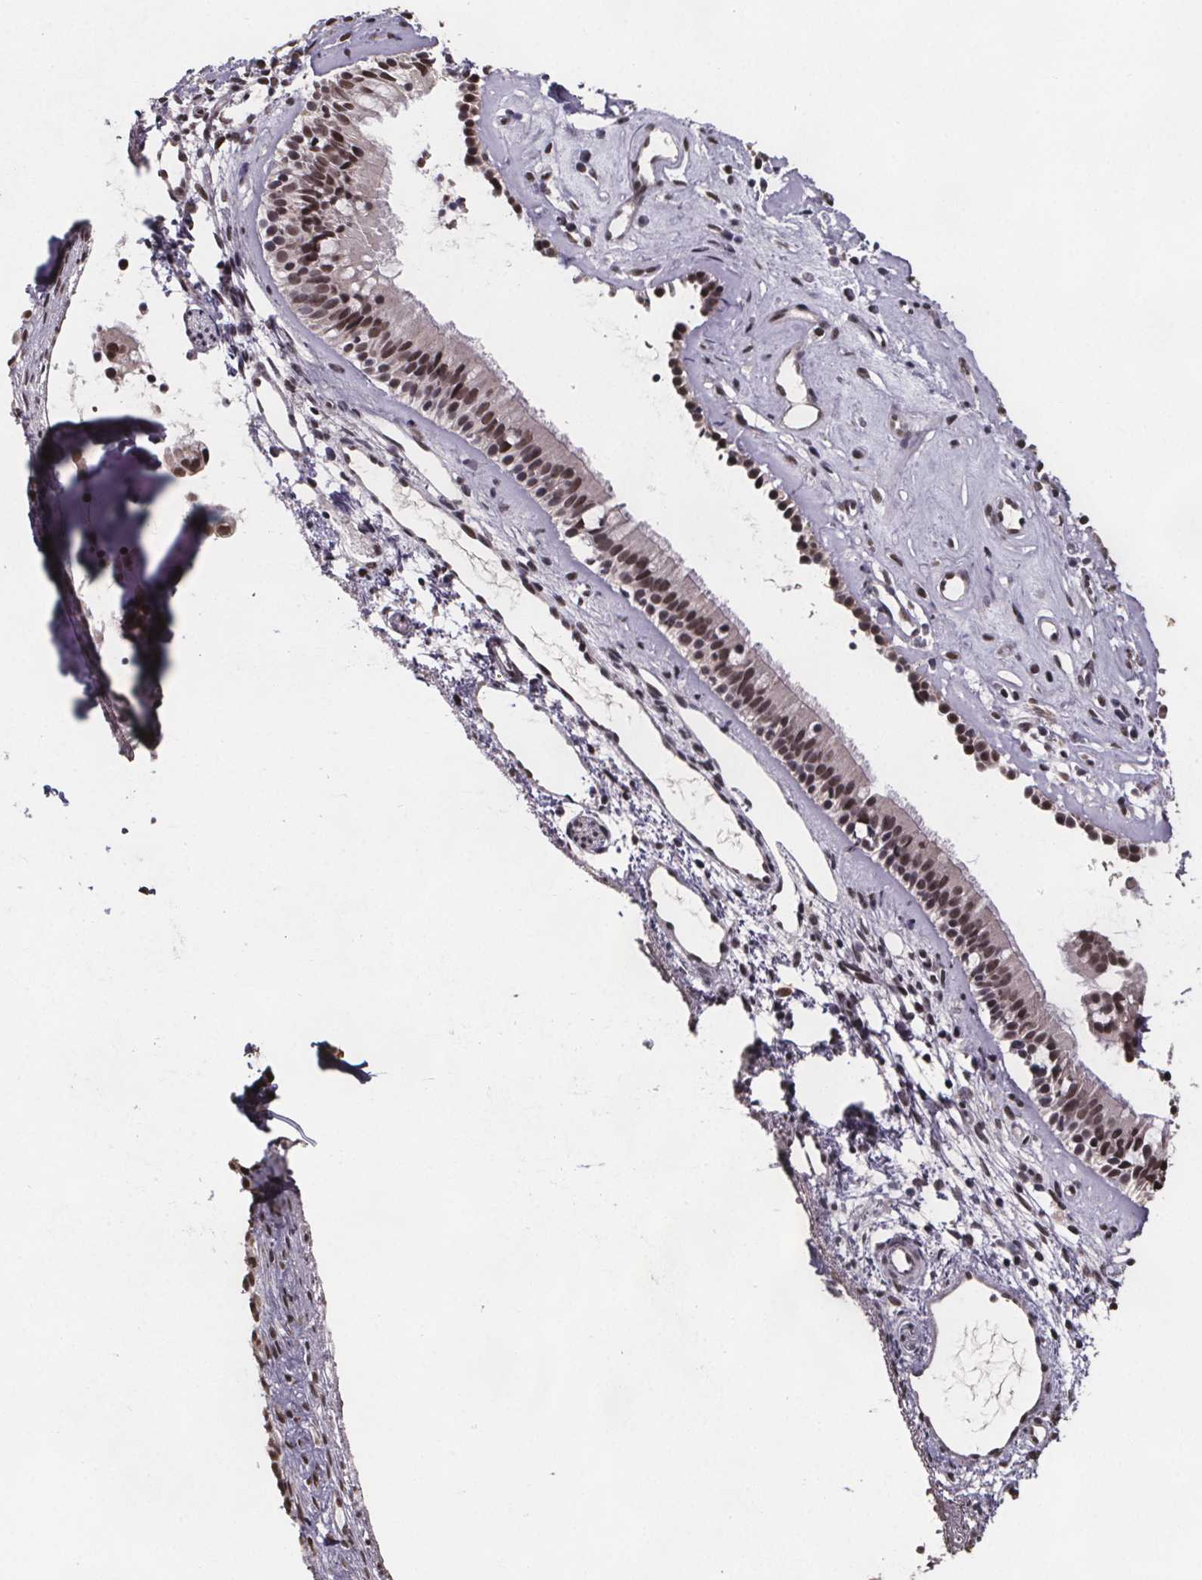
{"staining": {"intensity": "moderate", "quantity": ">75%", "location": "nuclear"}, "tissue": "nasopharynx", "cell_type": "Respiratory epithelial cells", "image_type": "normal", "snomed": [{"axis": "morphology", "description": "Normal tissue, NOS"}, {"axis": "topography", "description": "Nasopharynx"}], "caption": "A high-resolution image shows IHC staining of unremarkable nasopharynx, which displays moderate nuclear expression in about >75% of respiratory epithelial cells. (DAB IHC, brown staining for protein, blue staining for nuclei).", "gene": "U2SURP", "patient": {"sex": "female", "age": 52}}